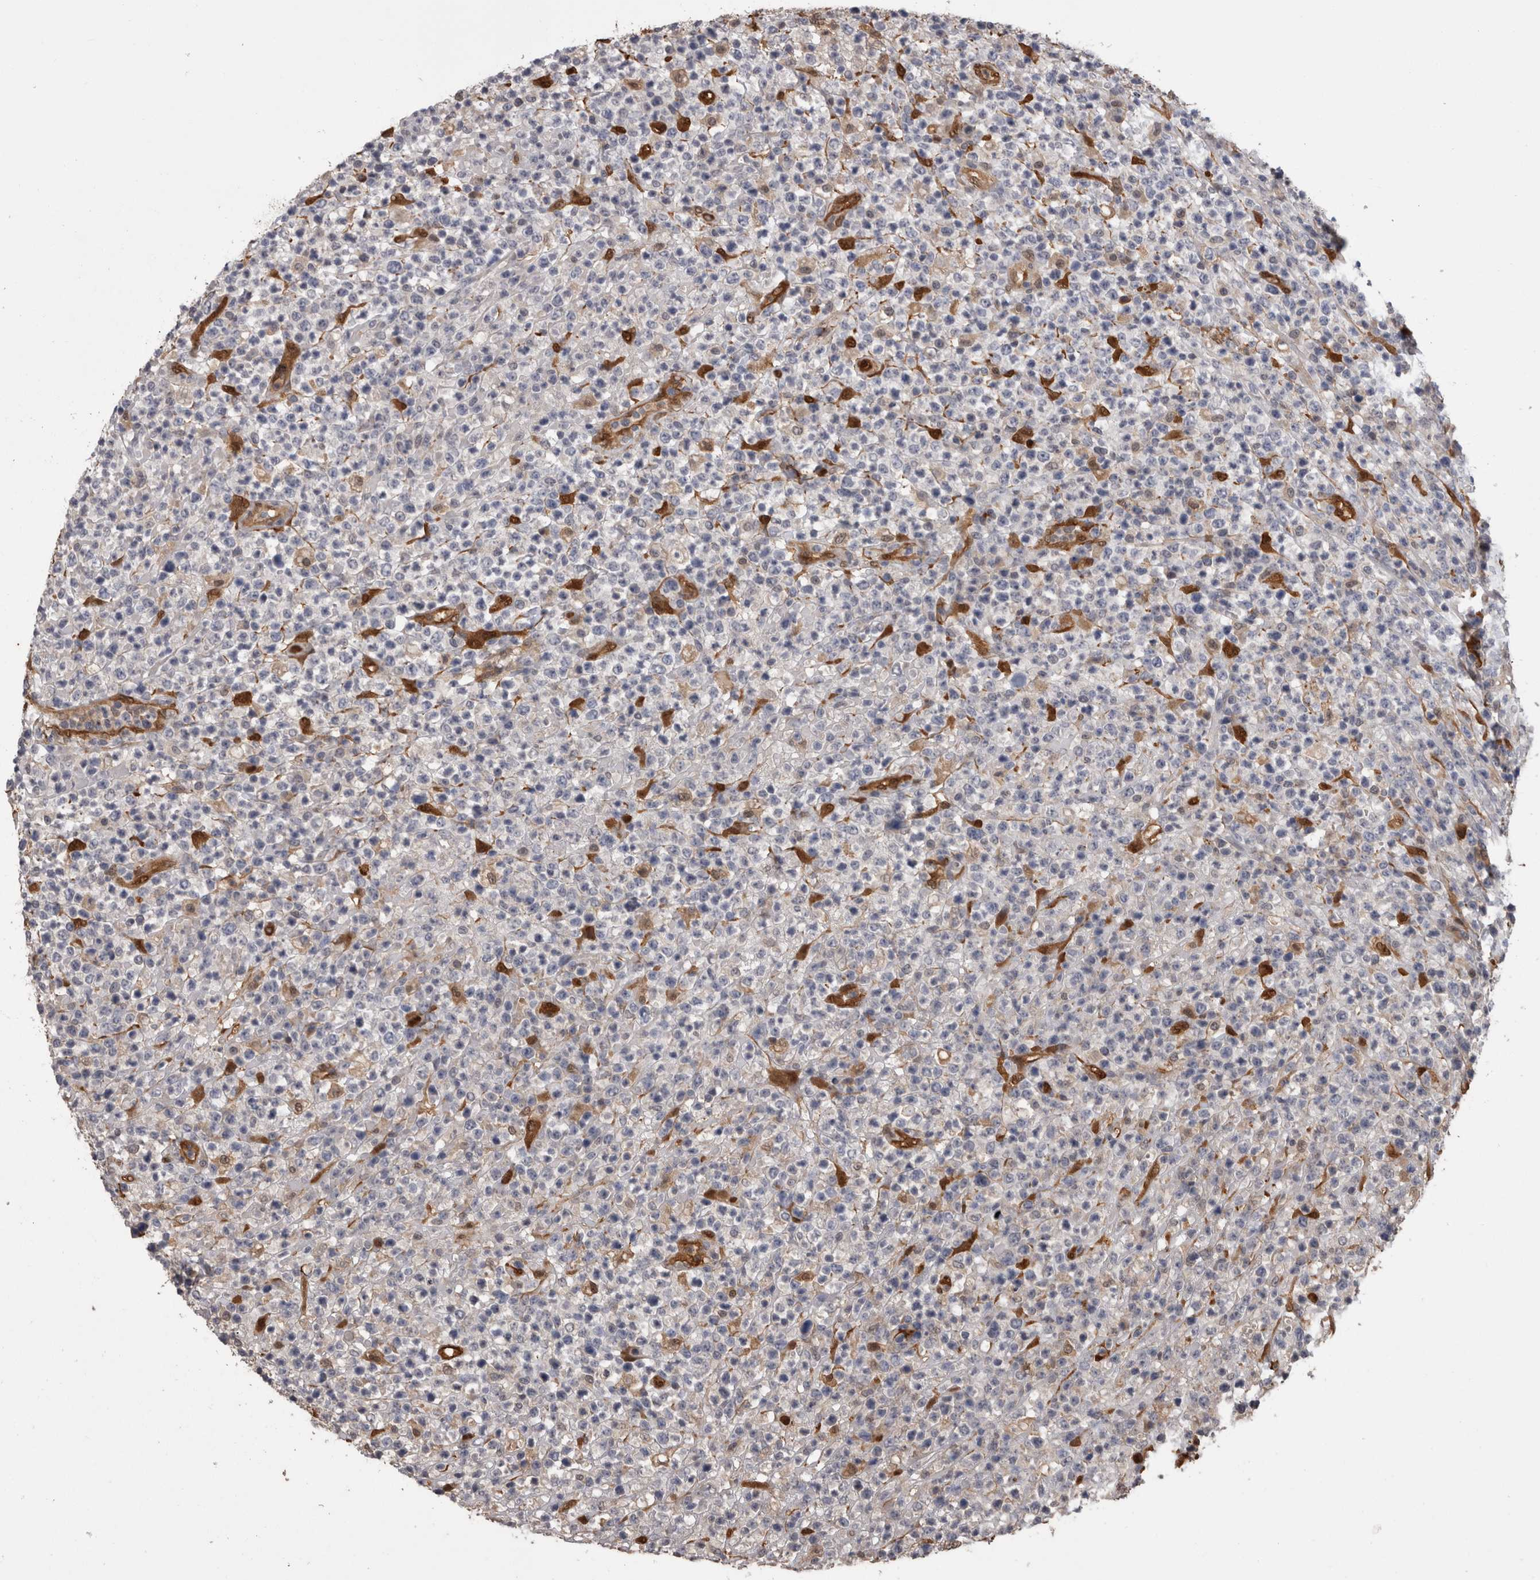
{"staining": {"intensity": "negative", "quantity": "none", "location": "none"}, "tissue": "lymphoma", "cell_type": "Tumor cells", "image_type": "cancer", "snomed": [{"axis": "morphology", "description": "Malignant lymphoma, non-Hodgkin's type, High grade"}, {"axis": "topography", "description": "Colon"}], "caption": "High magnification brightfield microscopy of lymphoma stained with DAB (3,3'-diaminobenzidine) (brown) and counterstained with hematoxylin (blue): tumor cells show no significant expression.", "gene": "LXN", "patient": {"sex": "female", "age": 53}}